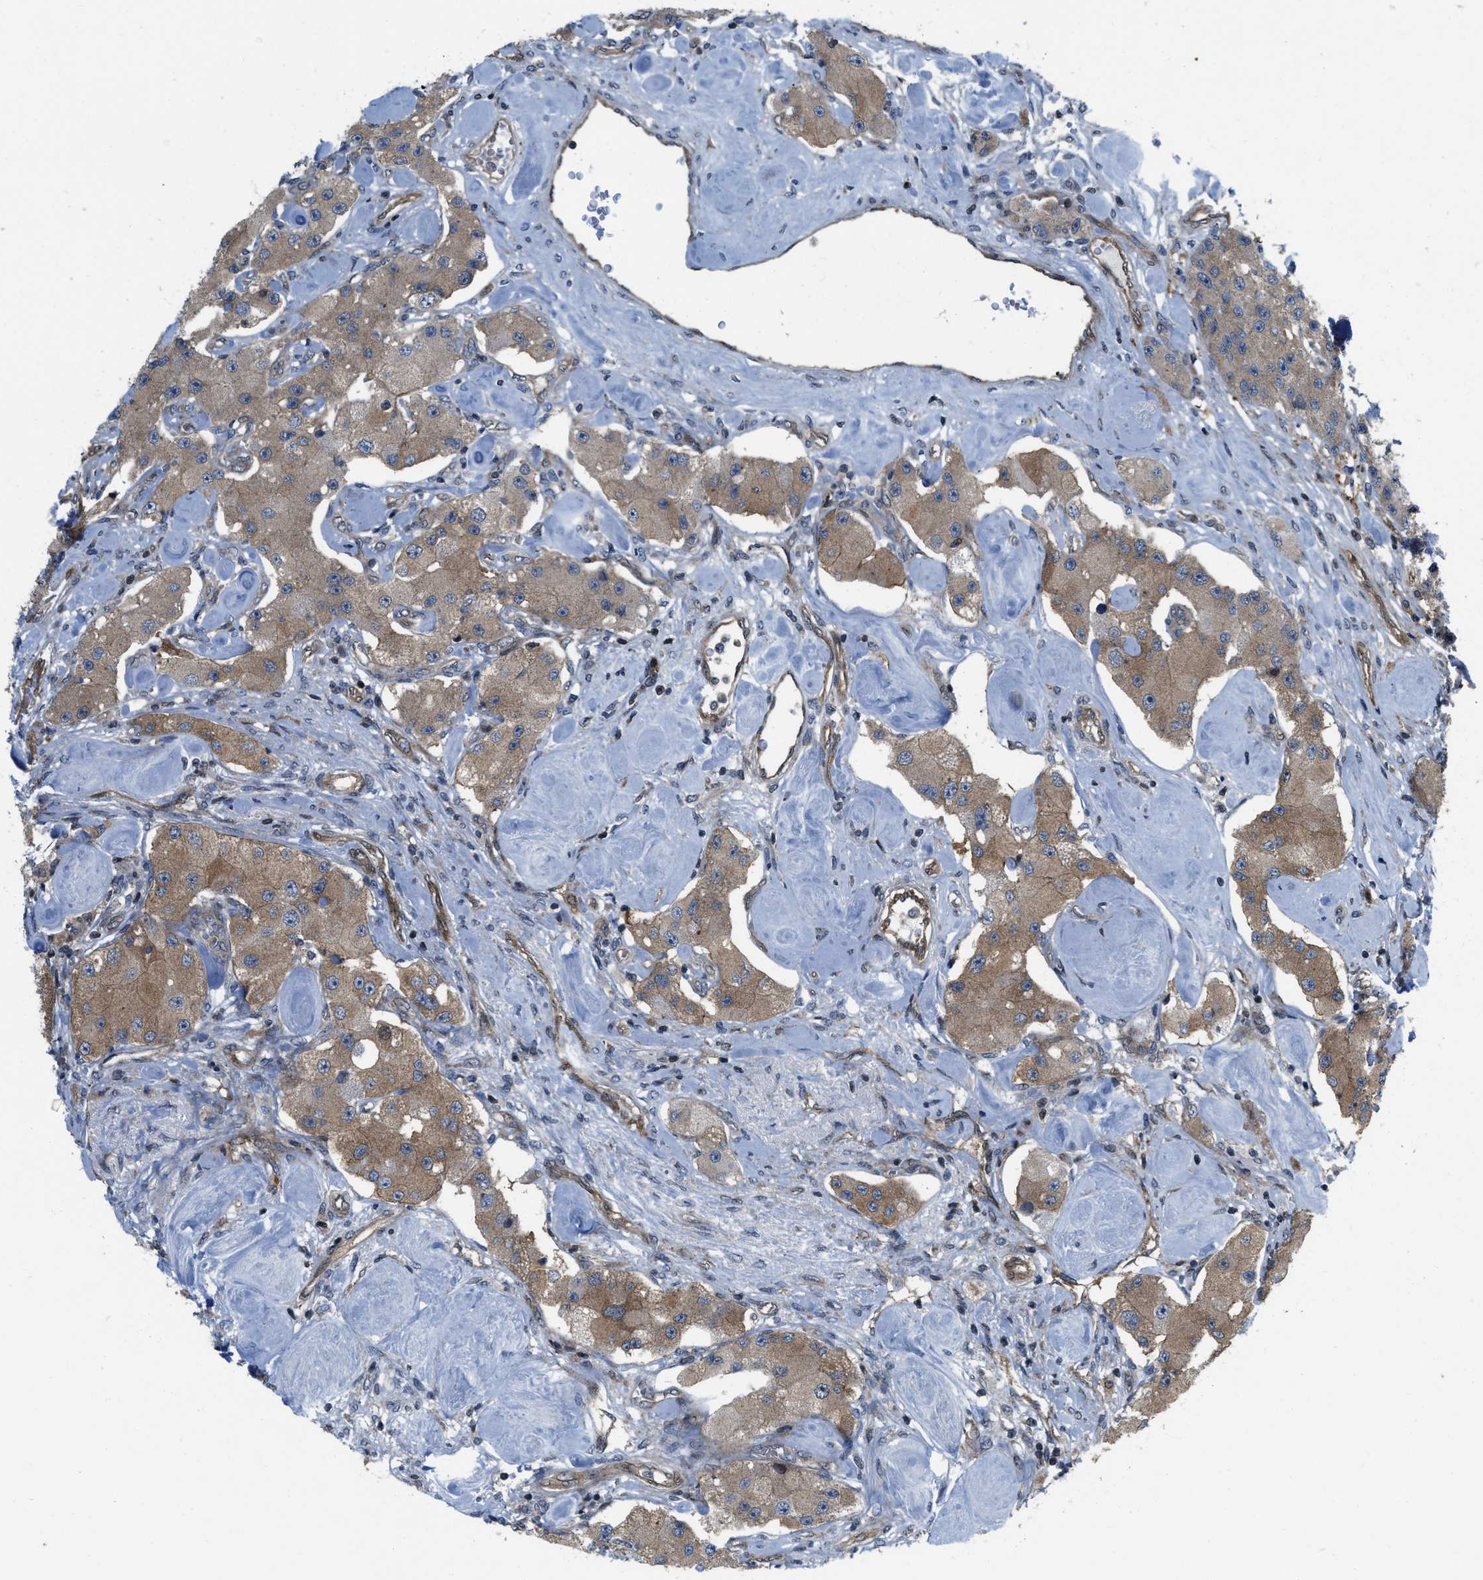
{"staining": {"intensity": "moderate", "quantity": ">75%", "location": "cytoplasmic/membranous"}, "tissue": "carcinoid", "cell_type": "Tumor cells", "image_type": "cancer", "snomed": [{"axis": "morphology", "description": "Carcinoid, malignant, NOS"}, {"axis": "topography", "description": "Pancreas"}], "caption": "Human malignant carcinoid stained with a protein marker demonstrates moderate staining in tumor cells.", "gene": "PPP2CB", "patient": {"sex": "male", "age": 41}}